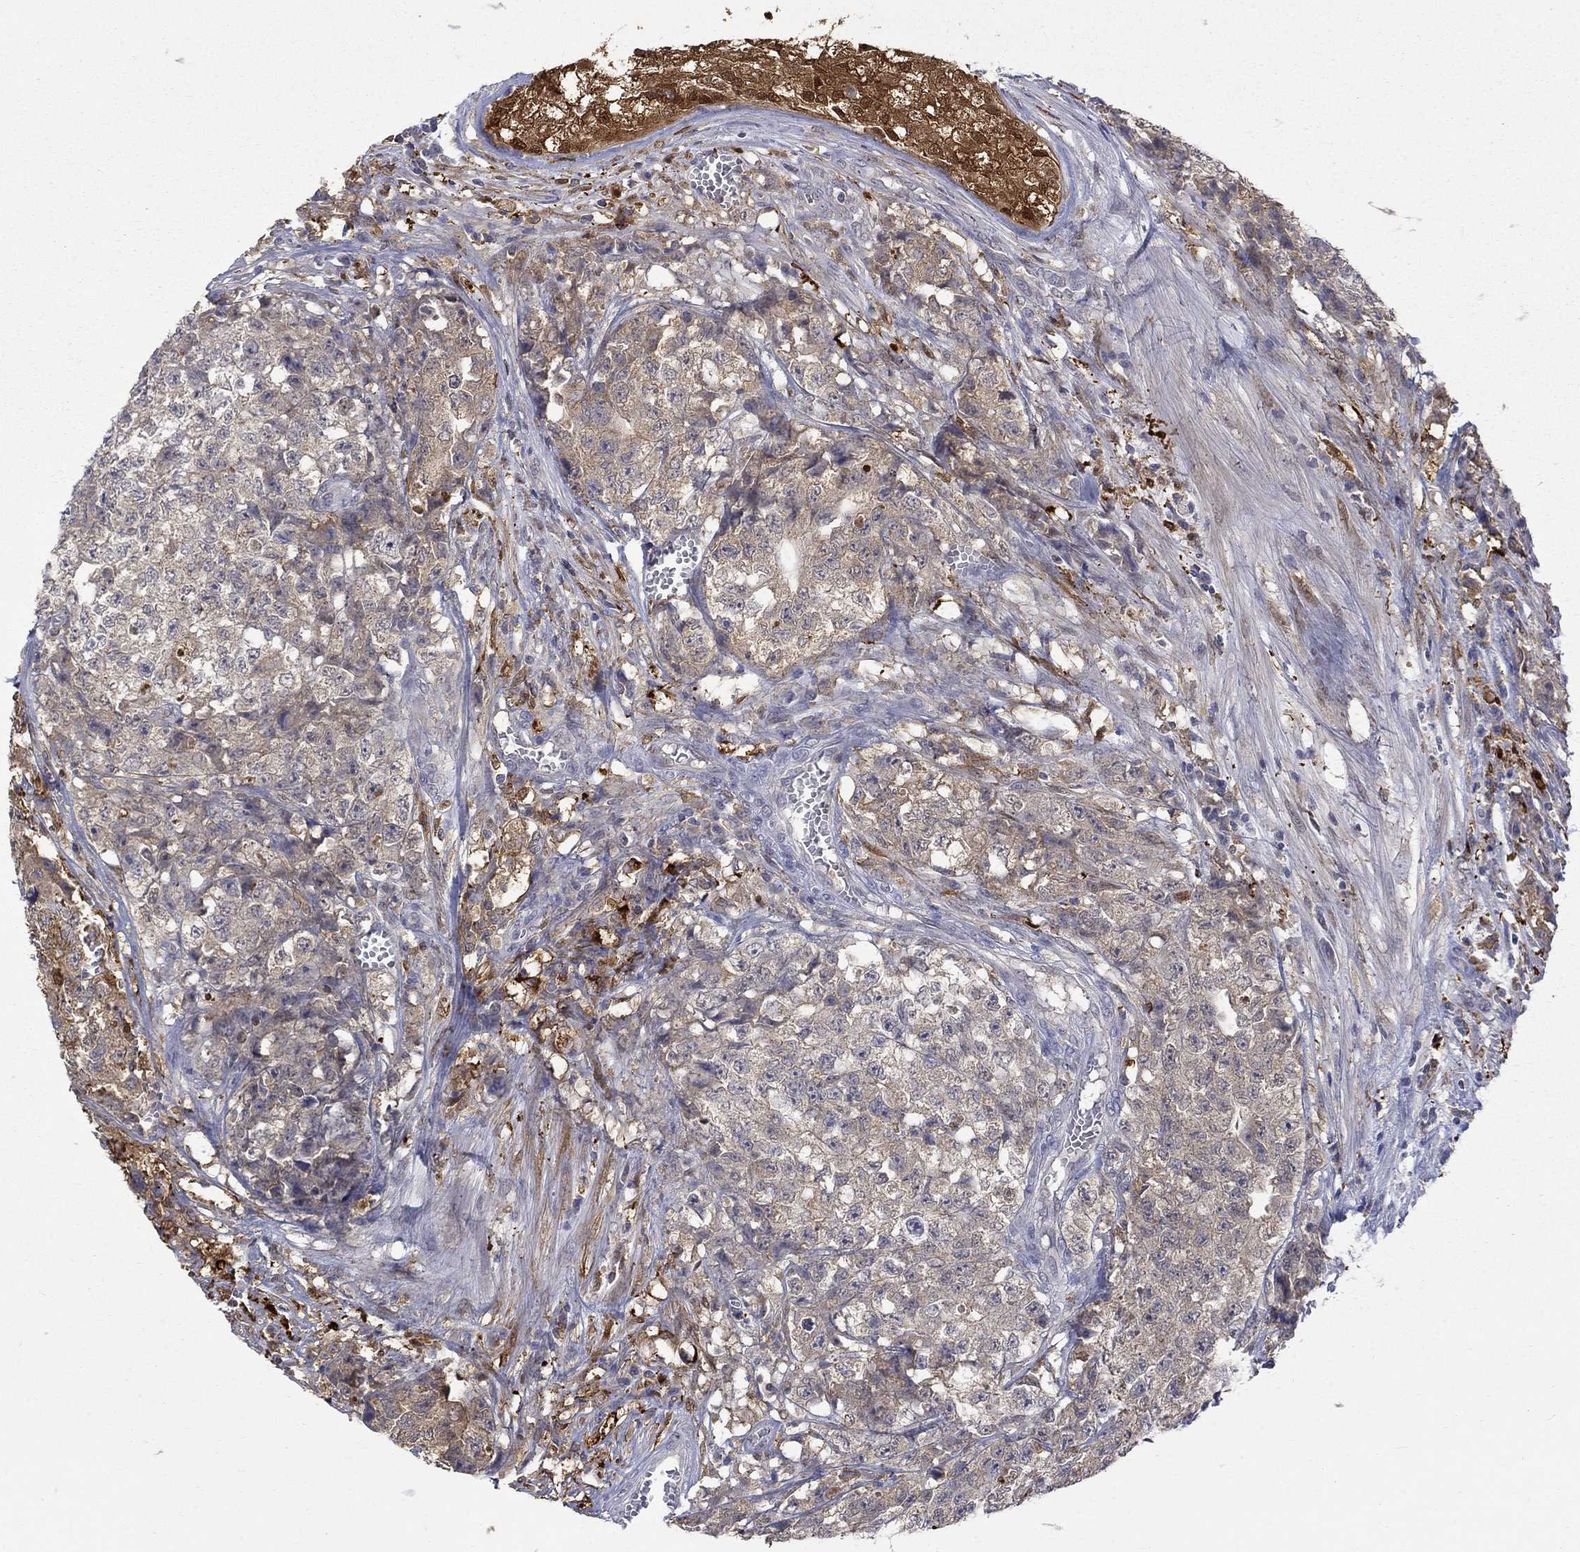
{"staining": {"intensity": "strong", "quantity": "<25%", "location": "cytoplasmic/membranous"}, "tissue": "testis cancer", "cell_type": "Tumor cells", "image_type": "cancer", "snomed": [{"axis": "morphology", "description": "Seminoma, NOS"}, {"axis": "morphology", "description": "Carcinoma, Embryonal, NOS"}, {"axis": "topography", "description": "Testis"}], "caption": "IHC image of seminoma (testis) stained for a protein (brown), which exhibits medium levels of strong cytoplasmic/membranous positivity in approximately <25% of tumor cells.", "gene": "PCBP3", "patient": {"sex": "male", "age": 22}}